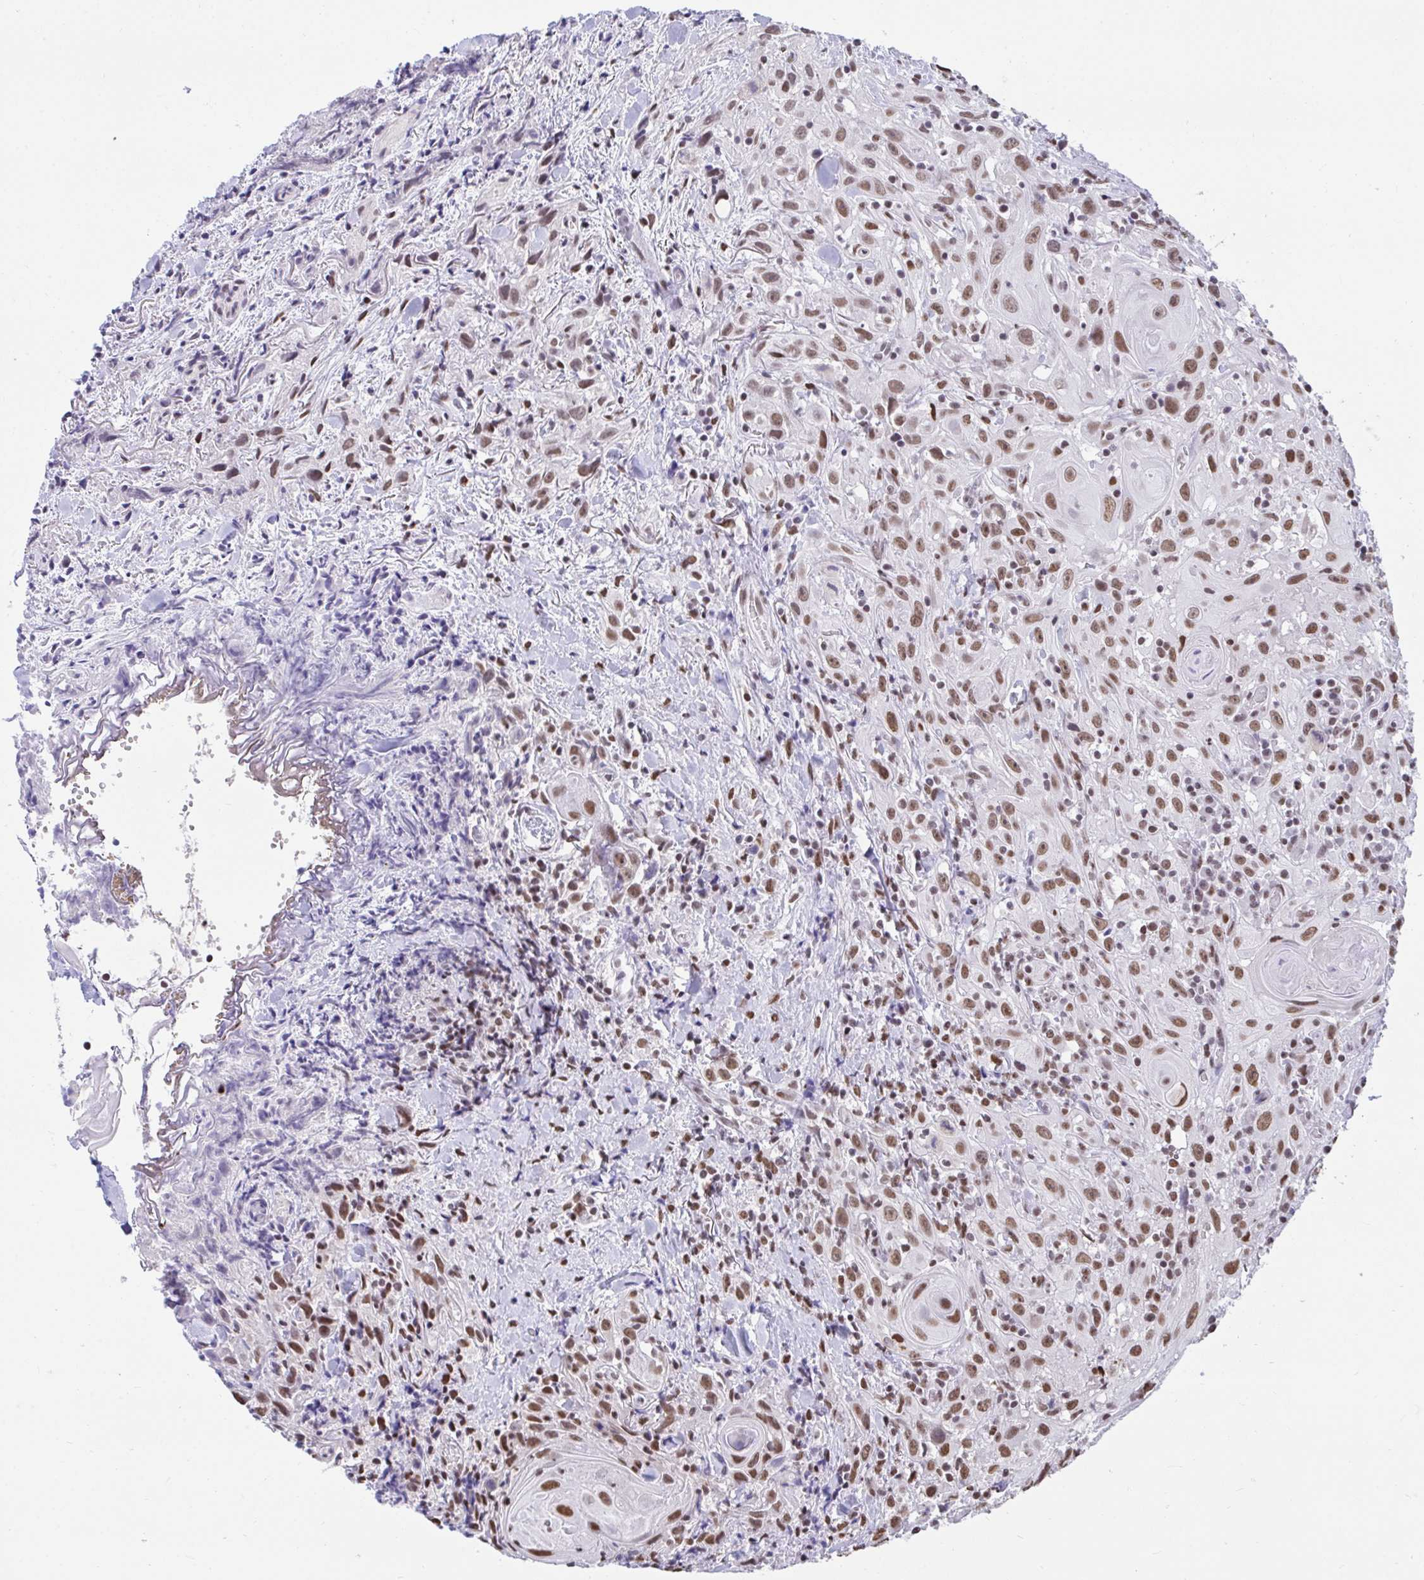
{"staining": {"intensity": "moderate", "quantity": ">75%", "location": "nuclear"}, "tissue": "head and neck cancer", "cell_type": "Tumor cells", "image_type": "cancer", "snomed": [{"axis": "morphology", "description": "Squamous cell carcinoma, NOS"}, {"axis": "topography", "description": "Head-Neck"}], "caption": "Protein staining of head and neck cancer tissue displays moderate nuclear expression in approximately >75% of tumor cells.", "gene": "HNRNPDL", "patient": {"sex": "female", "age": 95}}